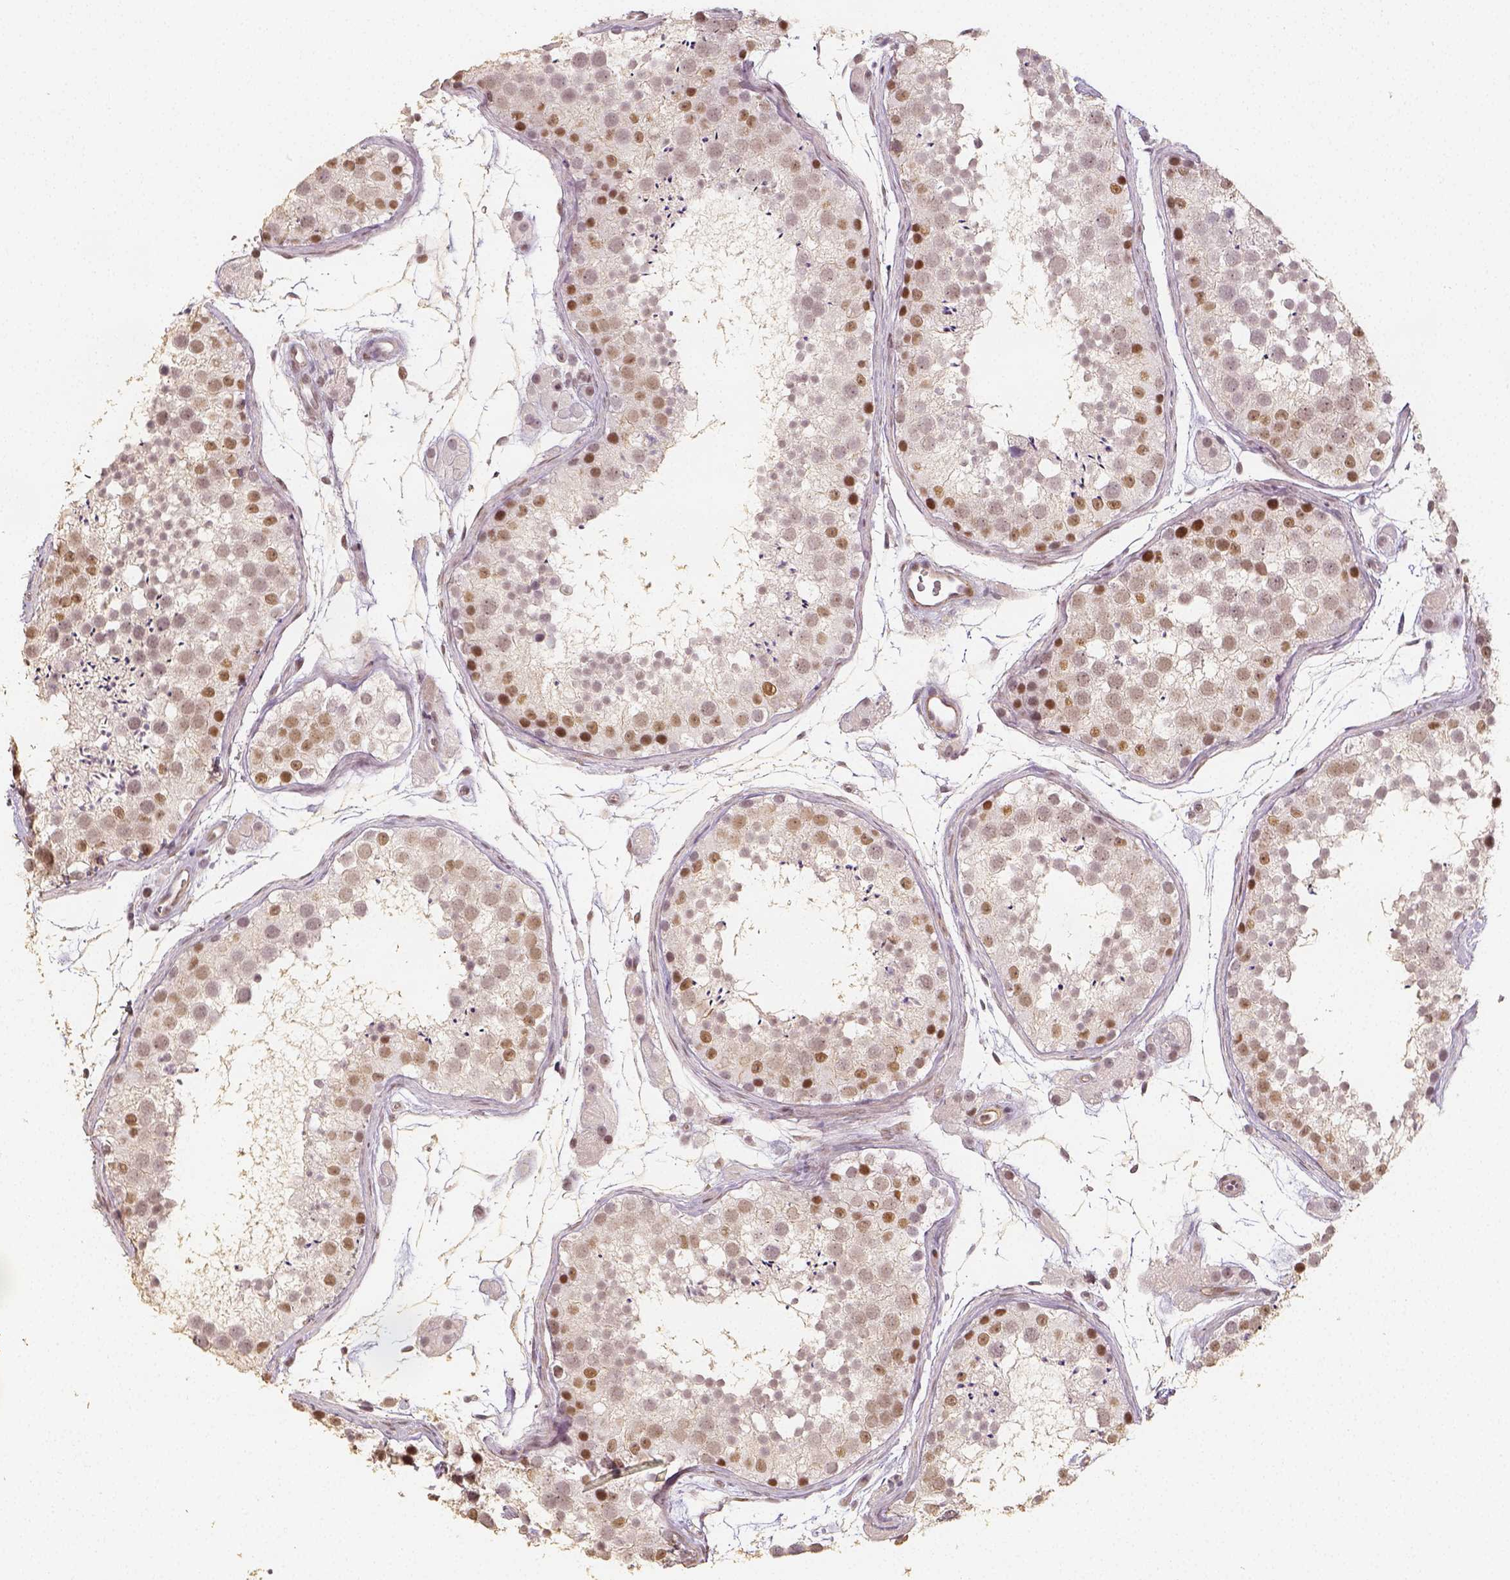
{"staining": {"intensity": "moderate", "quantity": "25%-75%", "location": "nuclear"}, "tissue": "testis", "cell_type": "Cells in seminiferous ducts", "image_type": "normal", "snomed": [{"axis": "morphology", "description": "Normal tissue, NOS"}, {"axis": "topography", "description": "Testis"}], "caption": "This is a photomicrograph of immunohistochemistry (IHC) staining of benign testis, which shows moderate positivity in the nuclear of cells in seminiferous ducts.", "gene": "HDAC1", "patient": {"sex": "male", "age": 41}}